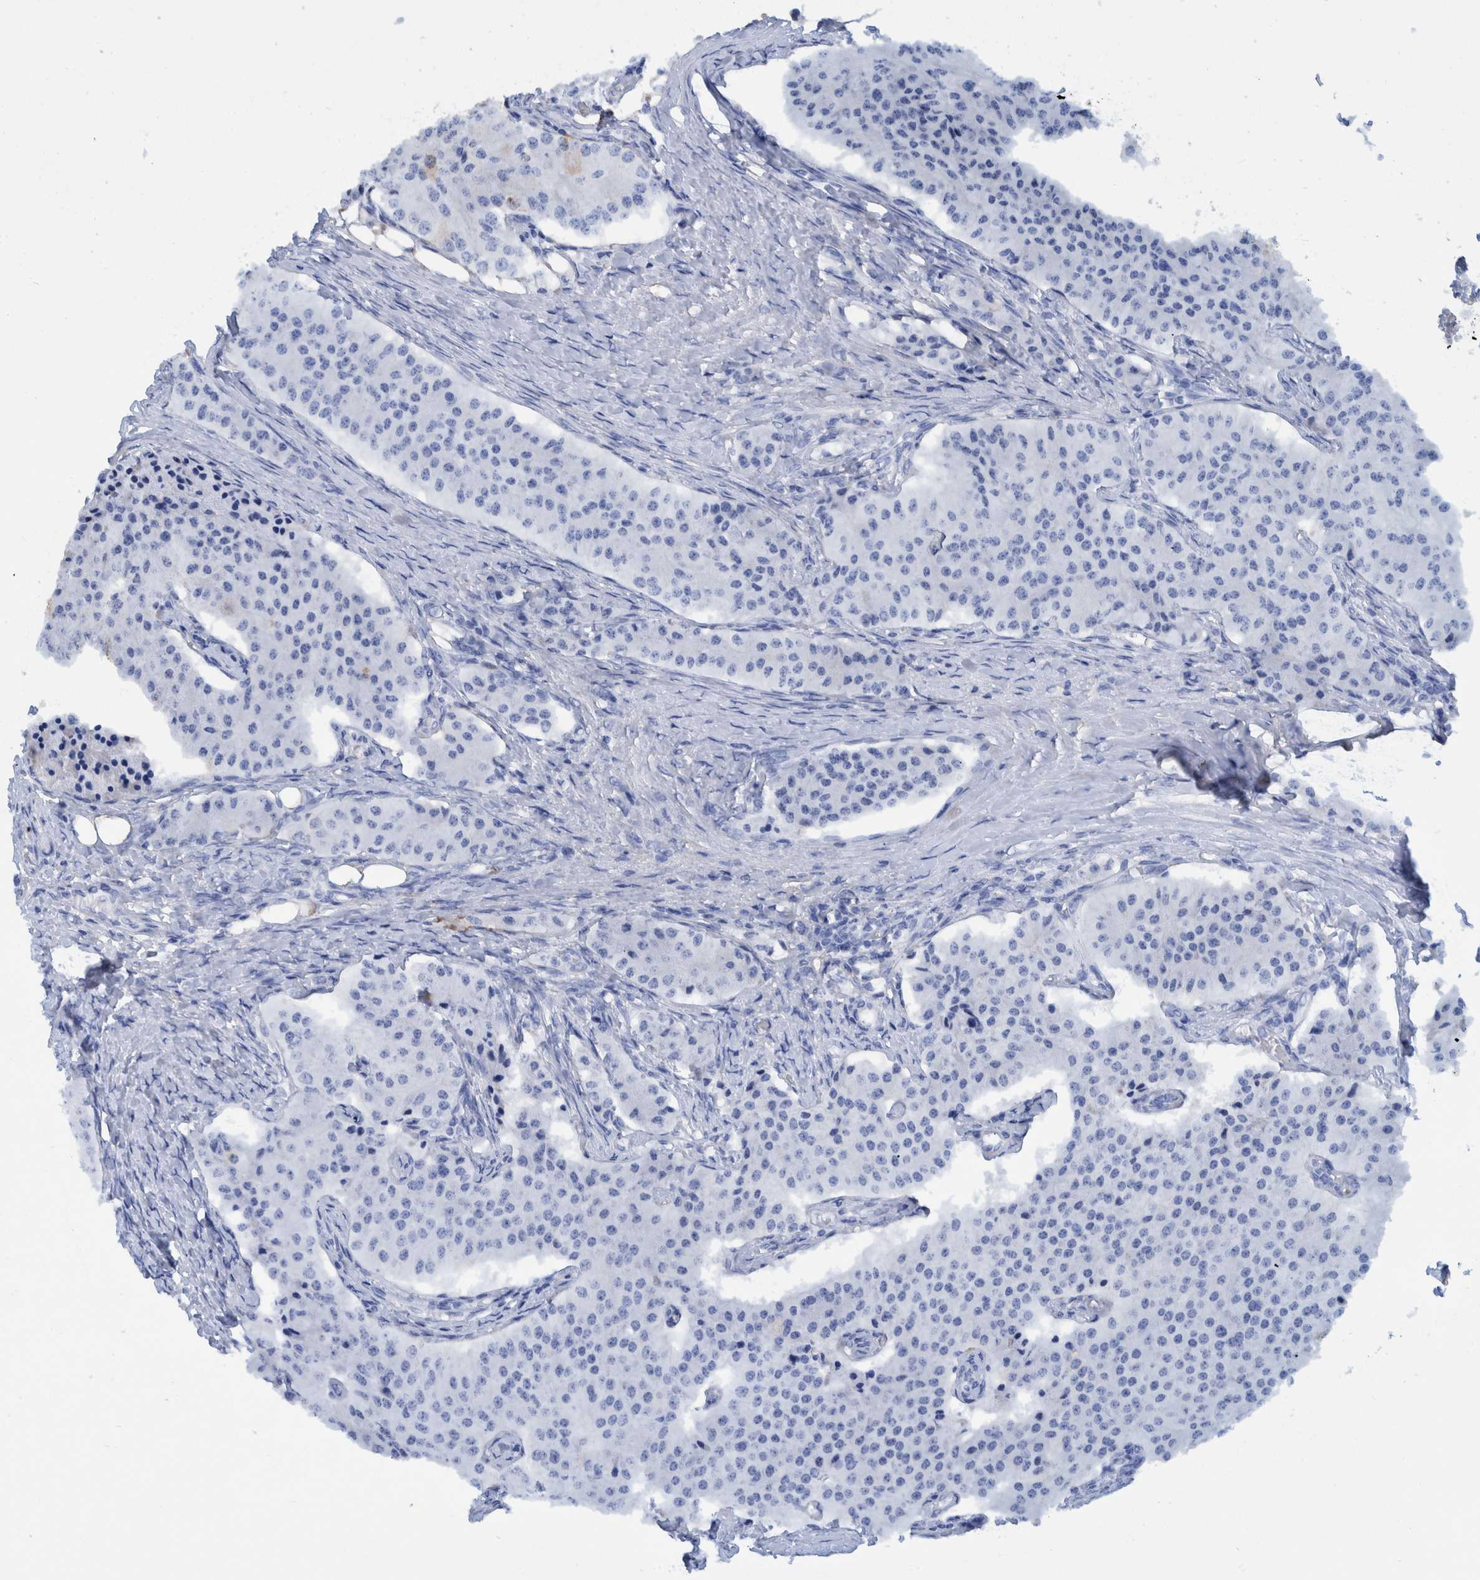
{"staining": {"intensity": "negative", "quantity": "none", "location": "none"}, "tissue": "carcinoid", "cell_type": "Tumor cells", "image_type": "cancer", "snomed": [{"axis": "morphology", "description": "Carcinoid, malignant, NOS"}, {"axis": "topography", "description": "Colon"}], "caption": "The photomicrograph reveals no staining of tumor cells in carcinoid.", "gene": "BZW2", "patient": {"sex": "female", "age": 52}}